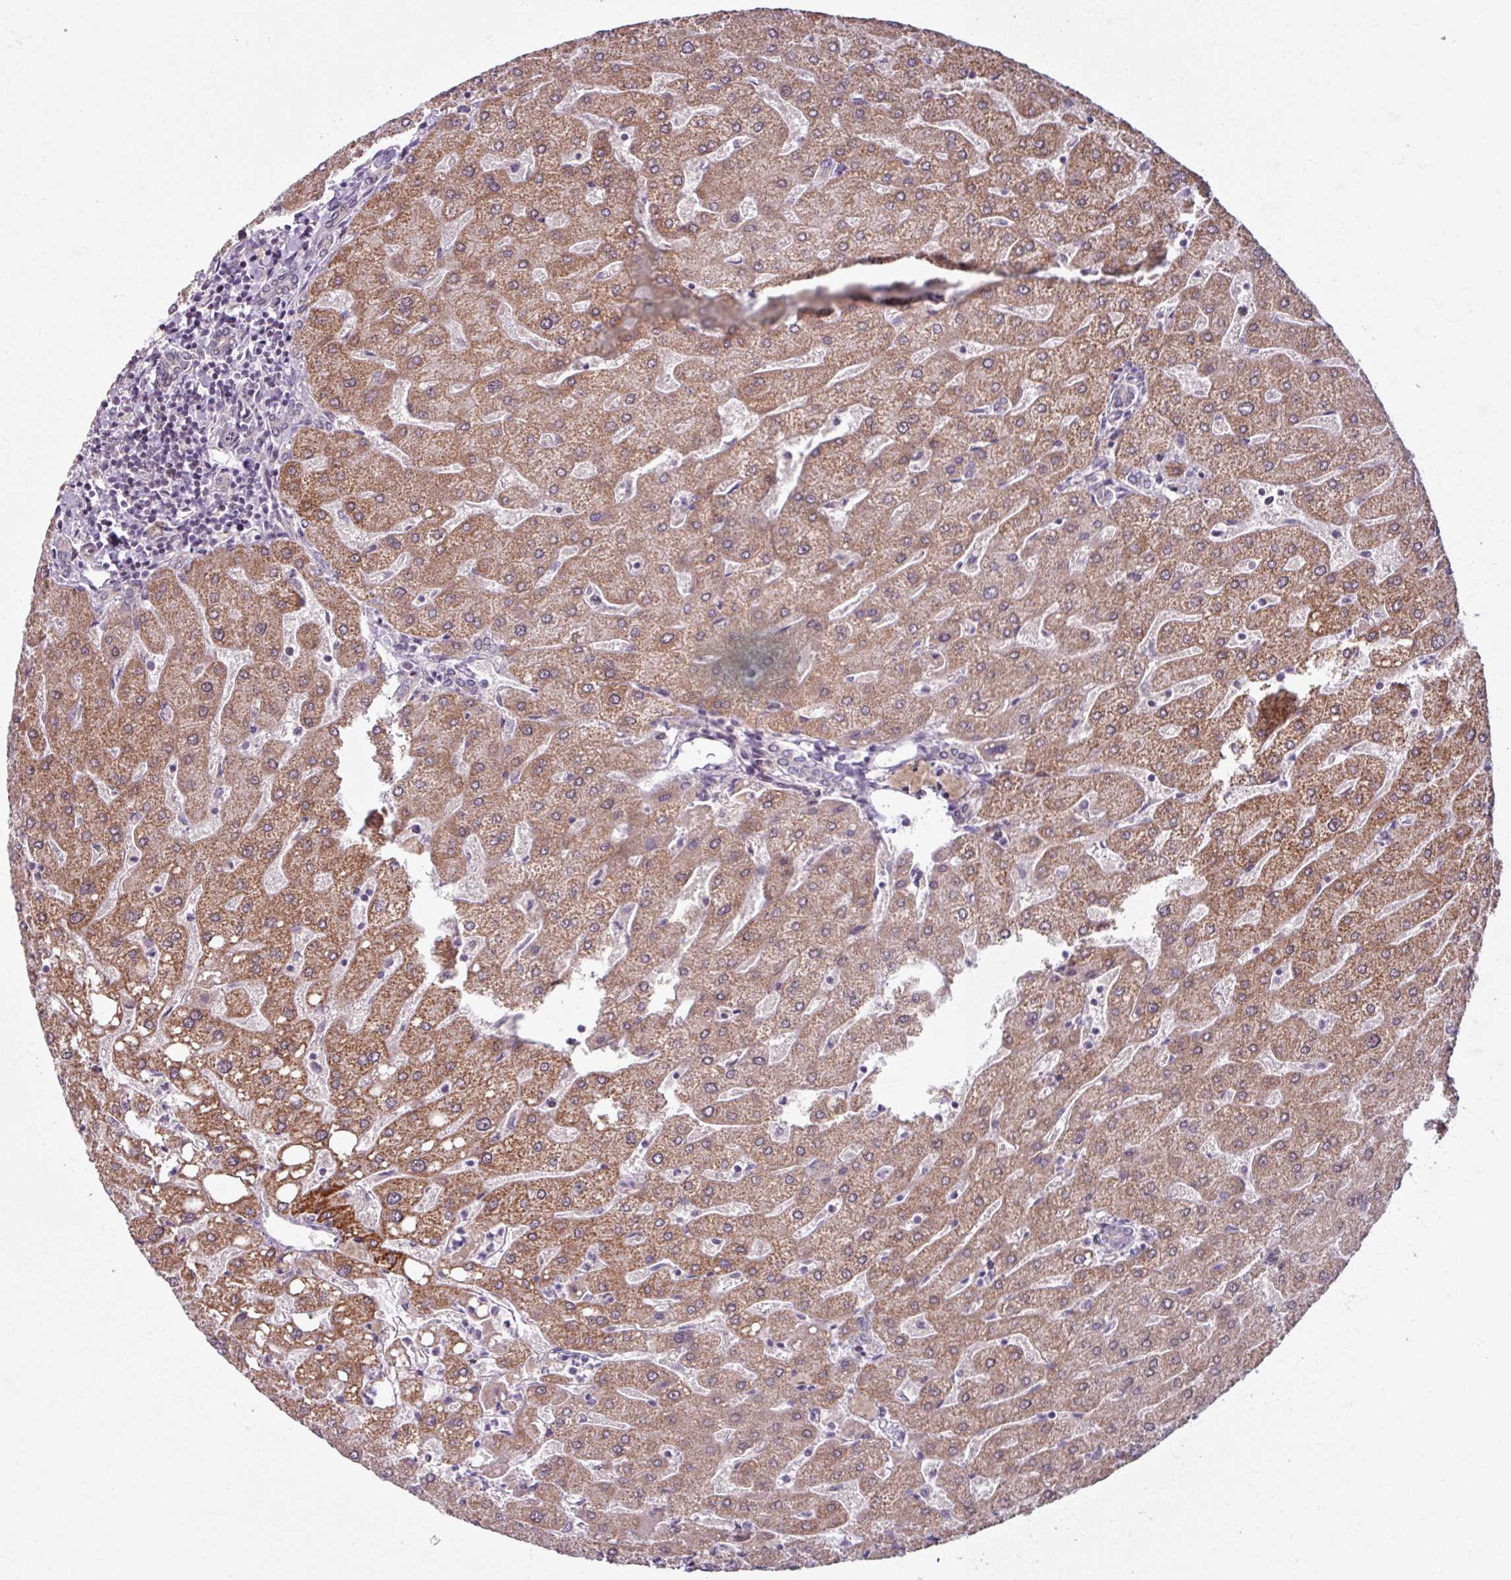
{"staining": {"intensity": "negative", "quantity": "none", "location": "none"}, "tissue": "liver", "cell_type": "Cholangiocytes", "image_type": "normal", "snomed": [{"axis": "morphology", "description": "Normal tissue, NOS"}, {"axis": "topography", "description": "Liver"}], "caption": "Cholangiocytes are negative for protein expression in unremarkable human liver. Brightfield microscopy of IHC stained with DAB (3,3'-diaminobenzidine) (brown) and hematoxylin (blue), captured at high magnification.", "gene": "OGFOD3", "patient": {"sex": "male", "age": 67}}